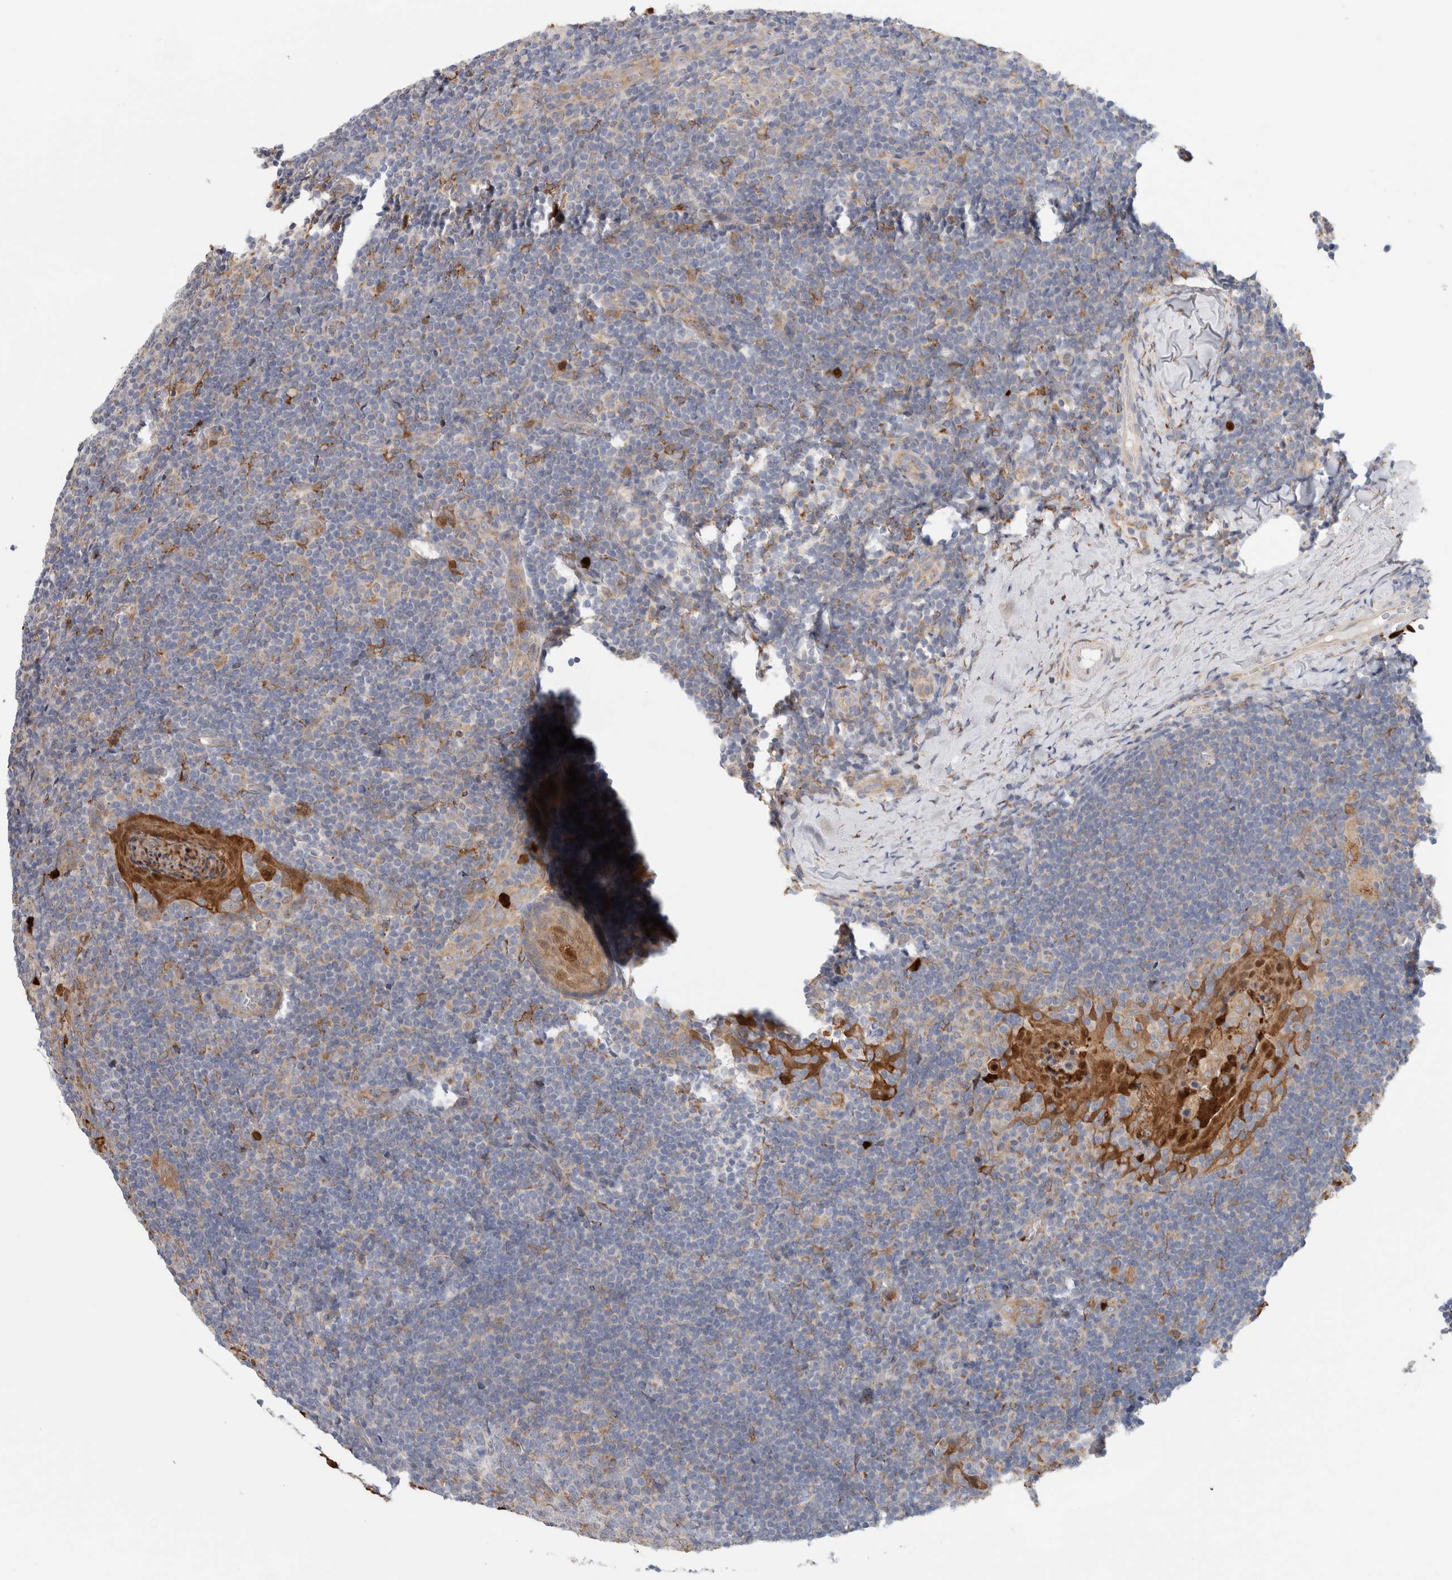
{"staining": {"intensity": "moderate", "quantity": "<25%", "location": "cytoplasmic/membranous"}, "tissue": "tonsil", "cell_type": "Germinal center cells", "image_type": "normal", "snomed": [{"axis": "morphology", "description": "Normal tissue, NOS"}, {"axis": "topography", "description": "Tonsil"}], "caption": "This image demonstrates immunohistochemistry (IHC) staining of normal human tonsil, with low moderate cytoplasmic/membranous expression in approximately <25% of germinal center cells.", "gene": "P4HA1", "patient": {"sex": "male", "age": 37}}